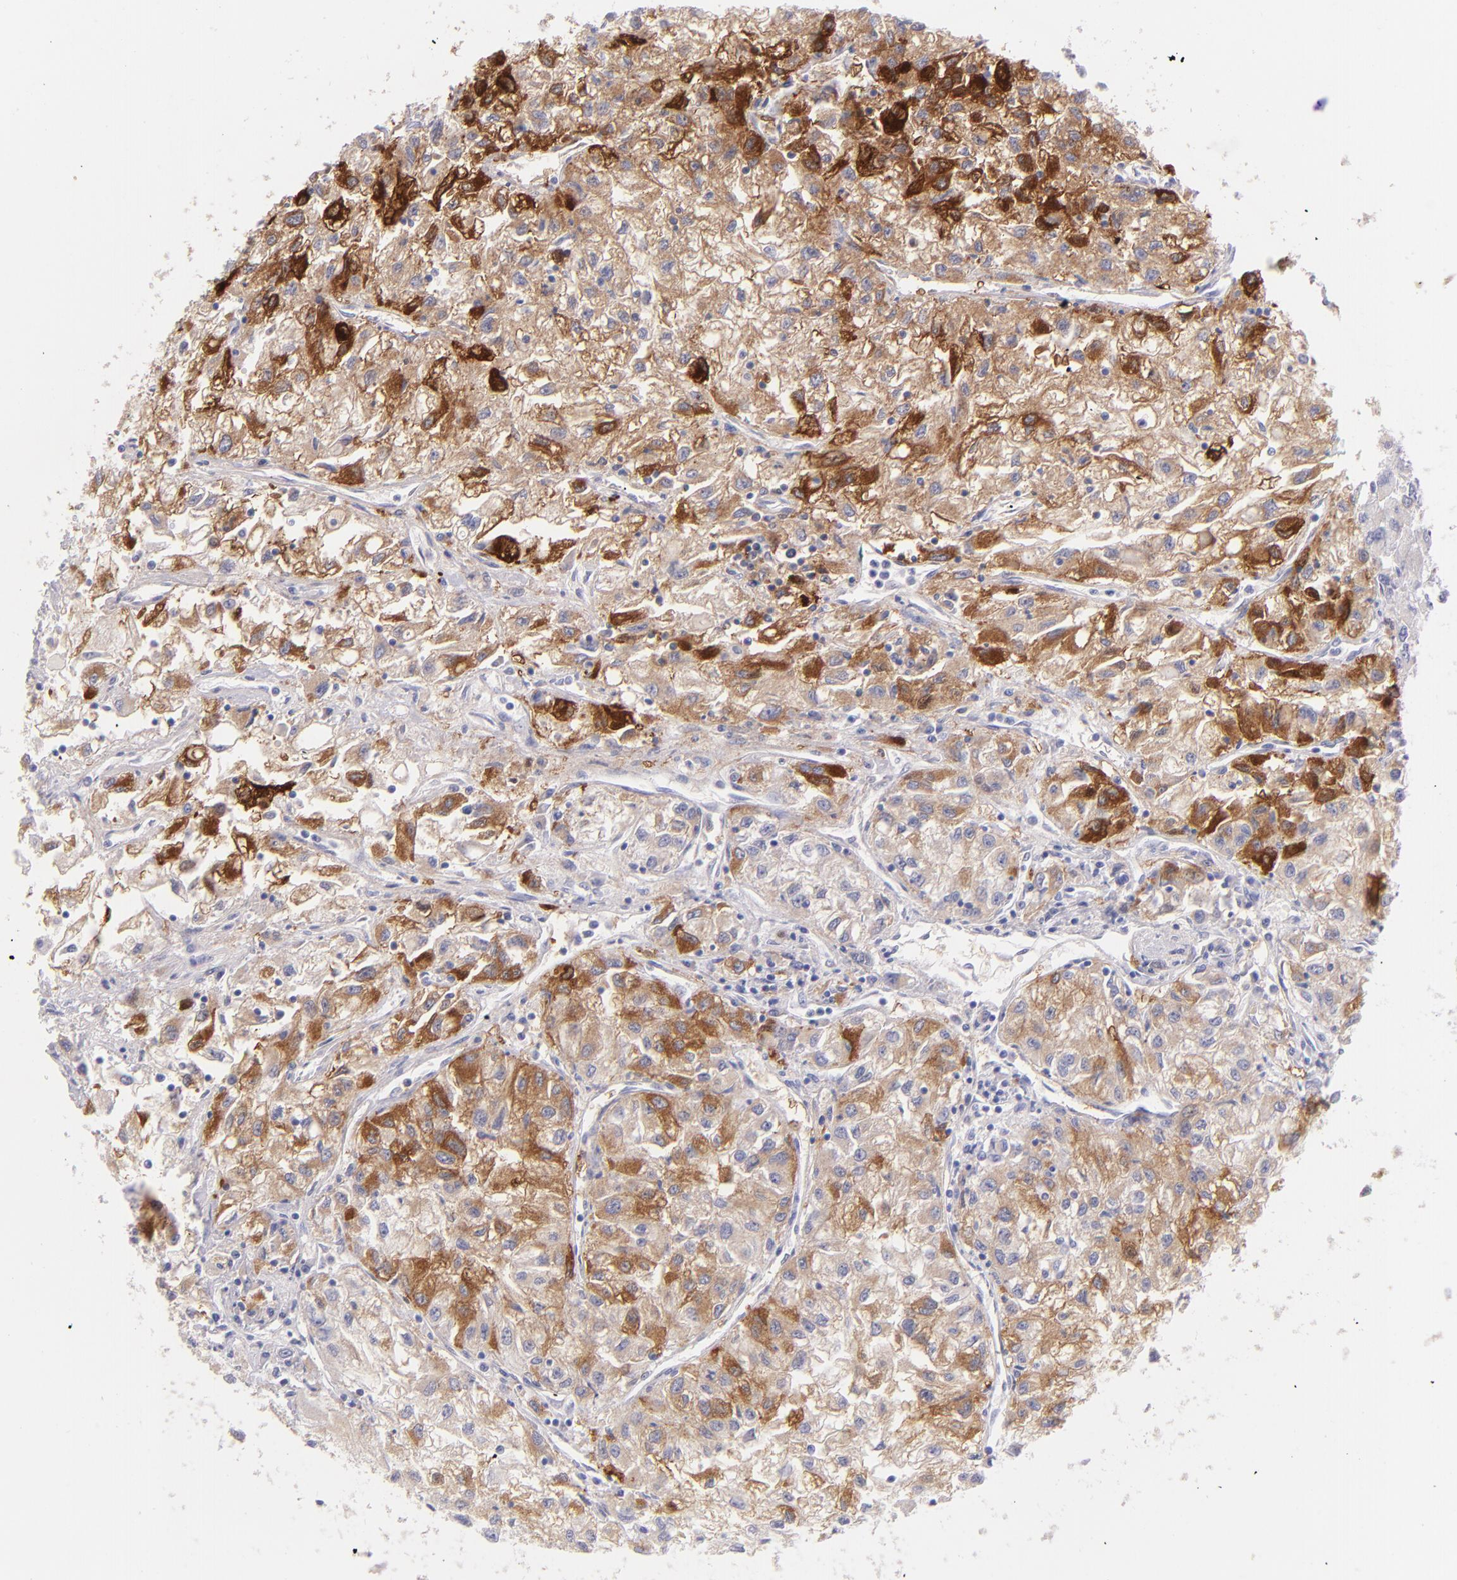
{"staining": {"intensity": "moderate", "quantity": ">75%", "location": "cytoplasmic/membranous"}, "tissue": "renal cancer", "cell_type": "Tumor cells", "image_type": "cancer", "snomed": [{"axis": "morphology", "description": "Adenocarcinoma, NOS"}, {"axis": "topography", "description": "Kidney"}], "caption": "Immunohistochemistry (IHC) of human adenocarcinoma (renal) exhibits medium levels of moderate cytoplasmic/membranous staining in approximately >75% of tumor cells. The staining was performed using DAB, with brown indicating positive protein expression. Nuclei are stained blue with hematoxylin.", "gene": "SH2D4A", "patient": {"sex": "male", "age": 59}}